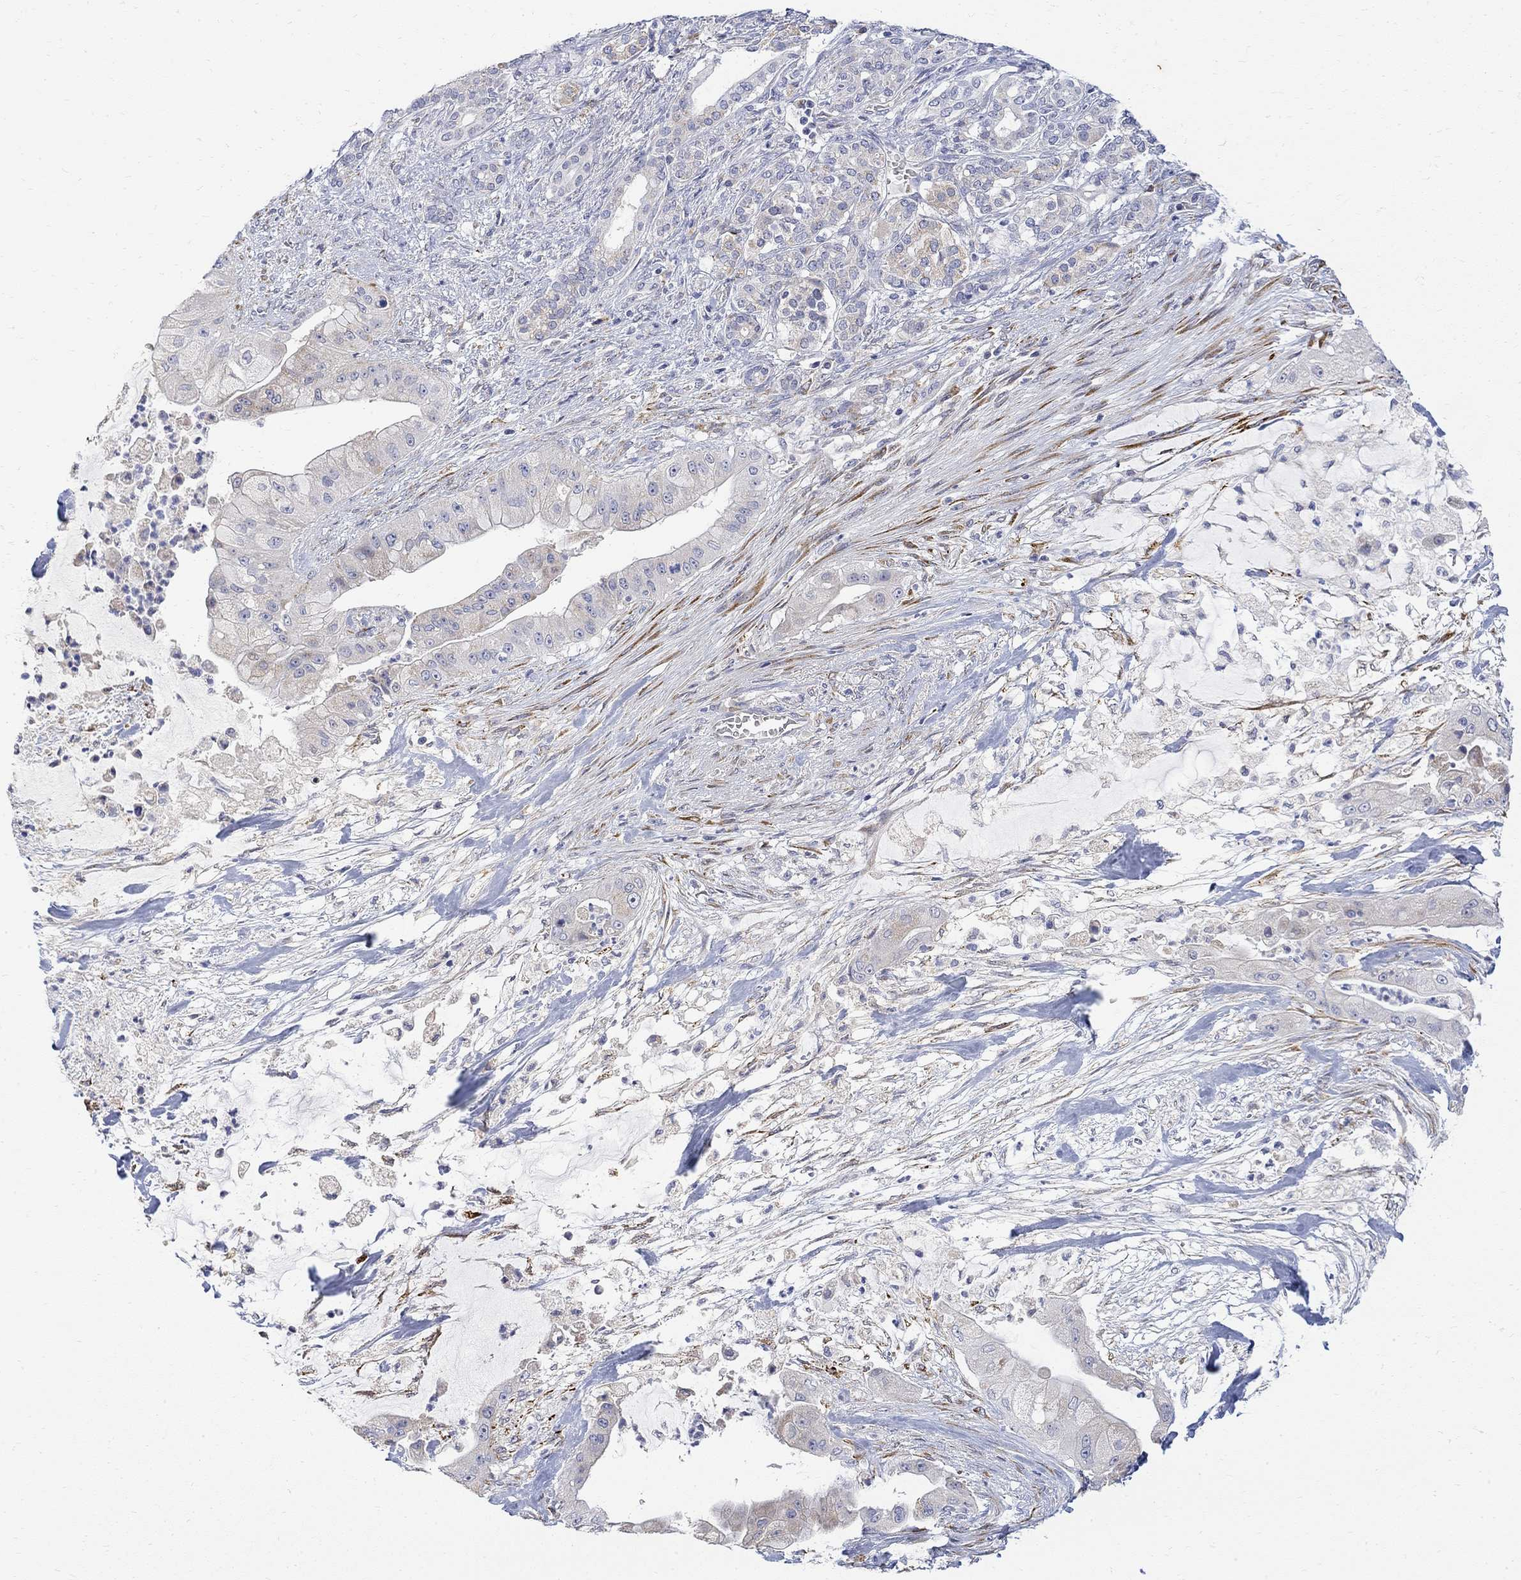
{"staining": {"intensity": "weak", "quantity": "<25%", "location": "cytoplasmic/membranous"}, "tissue": "pancreatic cancer", "cell_type": "Tumor cells", "image_type": "cancer", "snomed": [{"axis": "morphology", "description": "Normal tissue, NOS"}, {"axis": "morphology", "description": "Inflammation, NOS"}, {"axis": "morphology", "description": "Adenocarcinoma, NOS"}, {"axis": "topography", "description": "Pancreas"}], "caption": "Pancreatic adenocarcinoma stained for a protein using immunohistochemistry (IHC) reveals no staining tumor cells.", "gene": "FNDC5", "patient": {"sex": "male", "age": 57}}